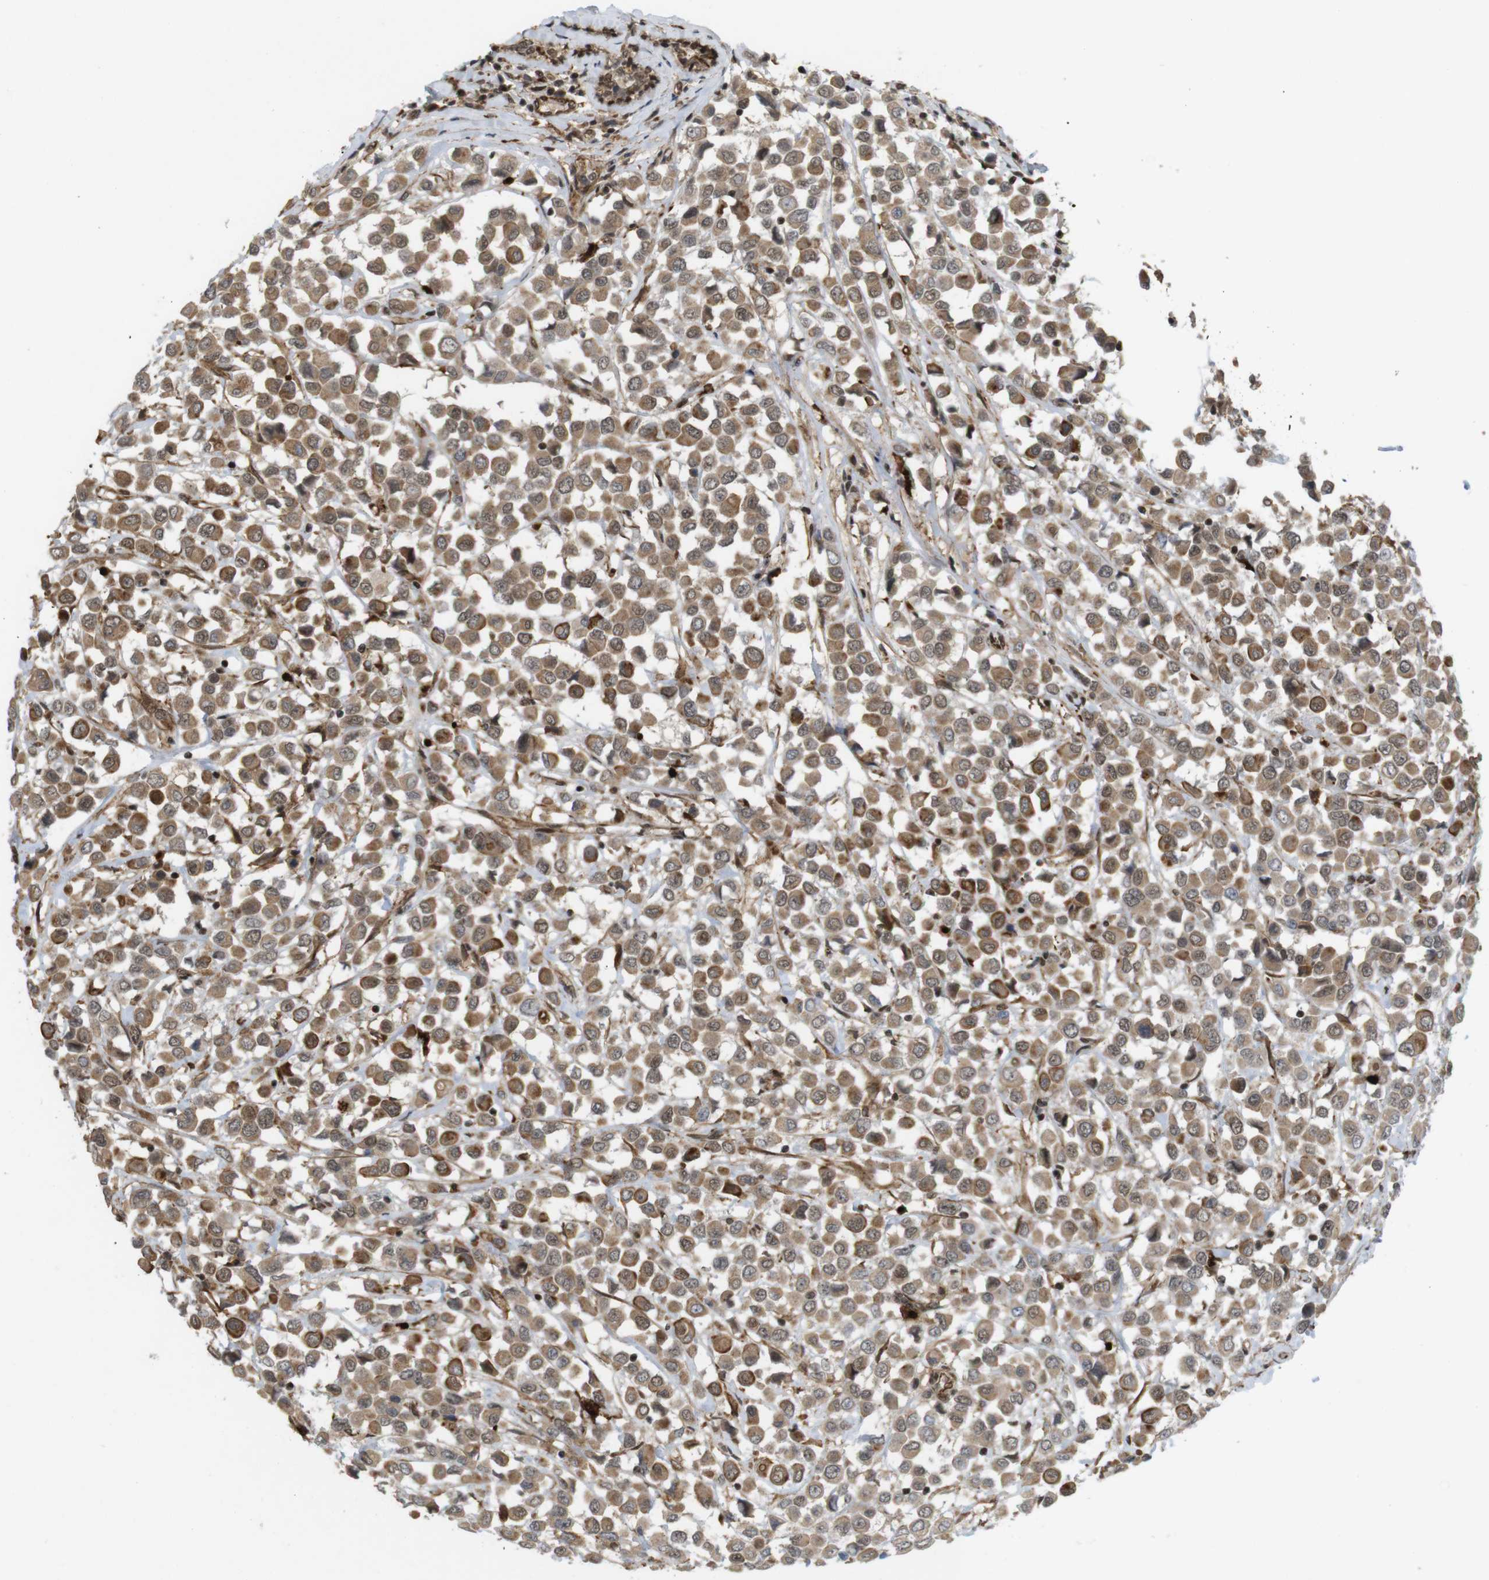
{"staining": {"intensity": "moderate", "quantity": ">75%", "location": "cytoplasmic/membranous,nuclear"}, "tissue": "breast cancer", "cell_type": "Tumor cells", "image_type": "cancer", "snomed": [{"axis": "morphology", "description": "Duct carcinoma"}, {"axis": "topography", "description": "Breast"}], "caption": "A photomicrograph of invasive ductal carcinoma (breast) stained for a protein demonstrates moderate cytoplasmic/membranous and nuclear brown staining in tumor cells.", "gene": "SP2", "patient": {"sex": "female", "age": 61}}